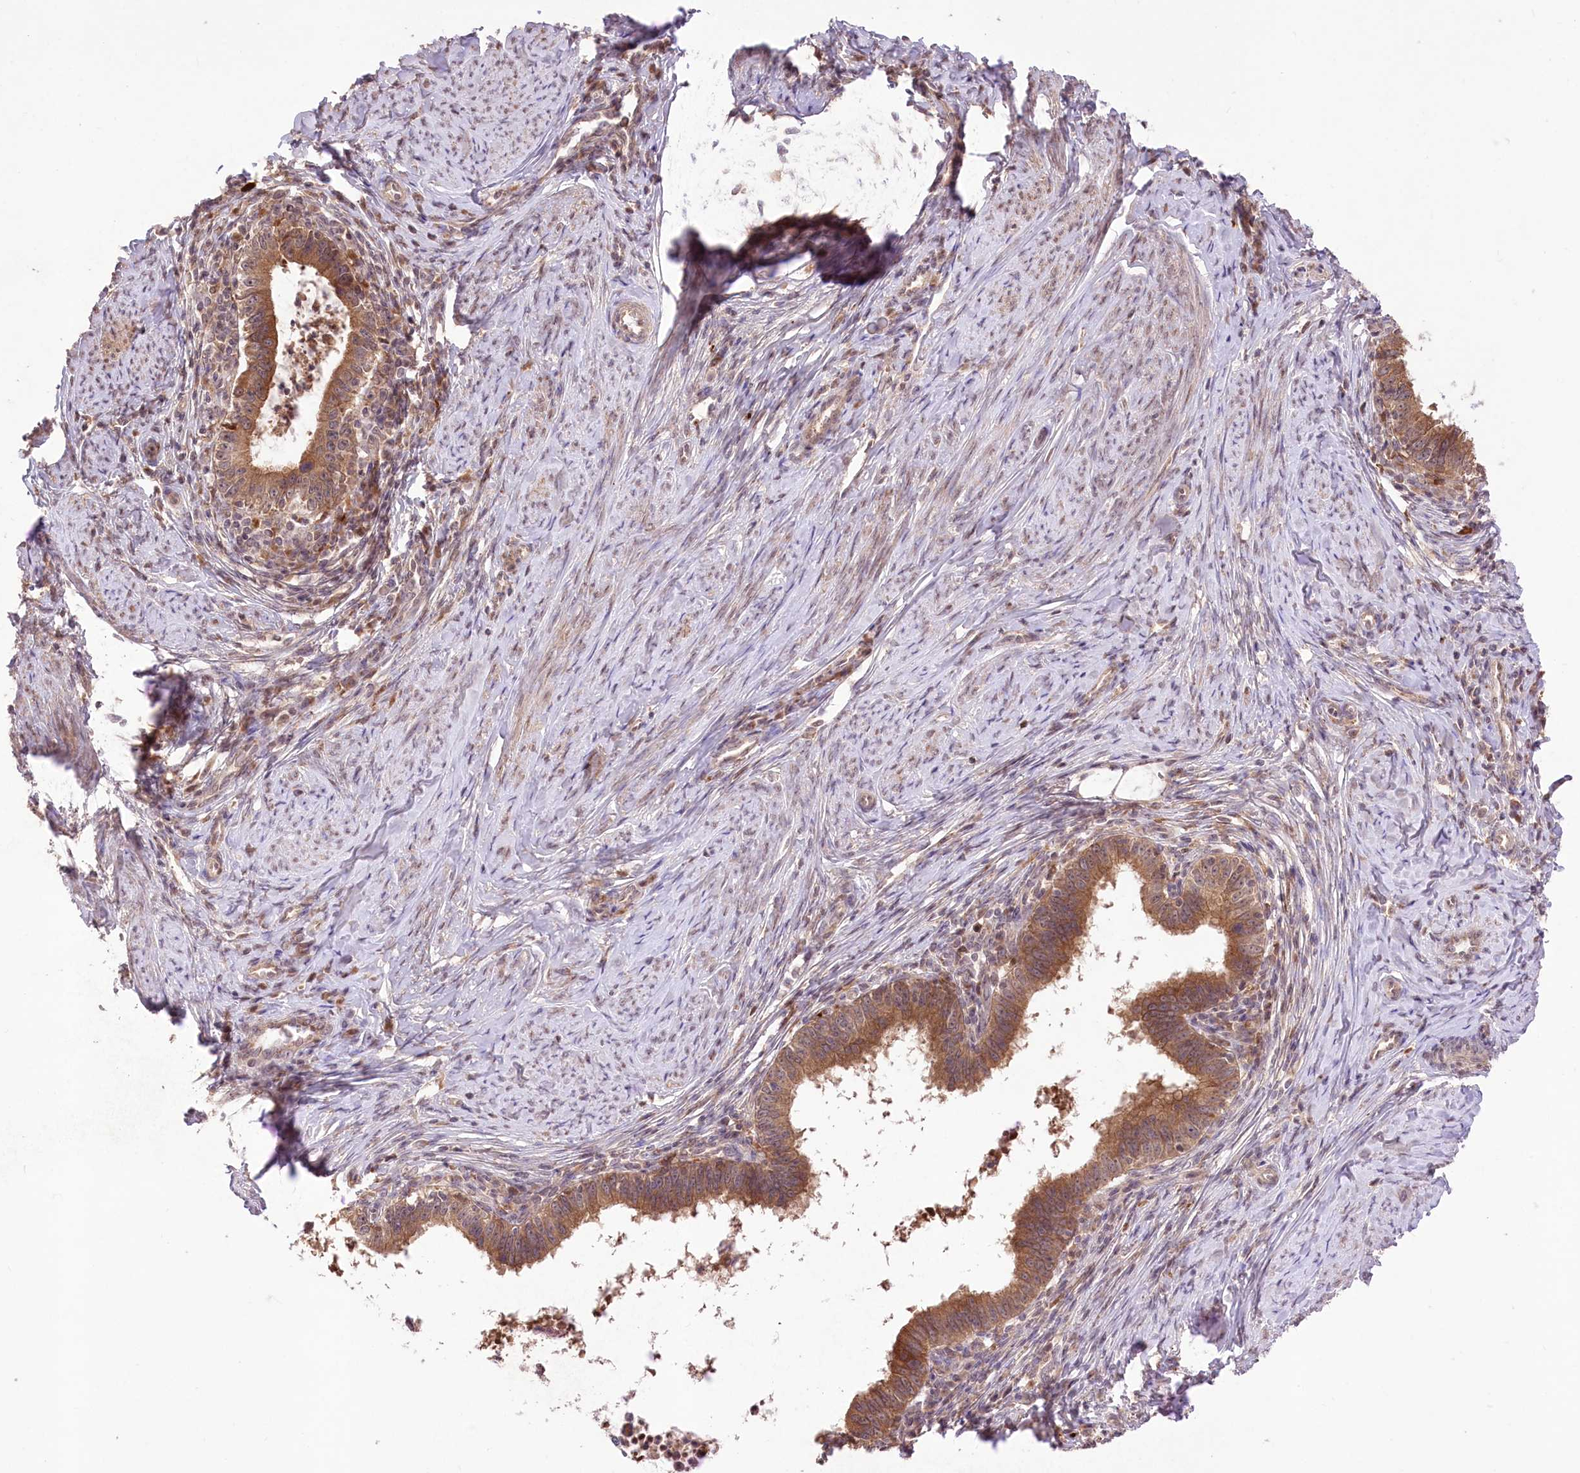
{"staining": {"intensity": "moderate", "quantity": ">75%", "location": "cytoplasmic/membranous"}, "tissue": "cervical cancer", "cell_type": "Tumor cells", "image_type": "cancer", "snomed": [{"axis": "morphology", "description": "Adenocarcinoma, NOS"}, {"axis": "topography", "description": "Cervix"}], "caption": "High-power microscopy captured an IHC image of adenocarcinoma (cervical), revealing moderate cytoplasmic/membranous staining in approximately >75% of tumor cells. (DAB (3,3'-diaminobenzidine) = brown stain, brightfield microscopy at high magnification).", "gene": "HELT", "patient": {"sex": "female", "age": 36}}